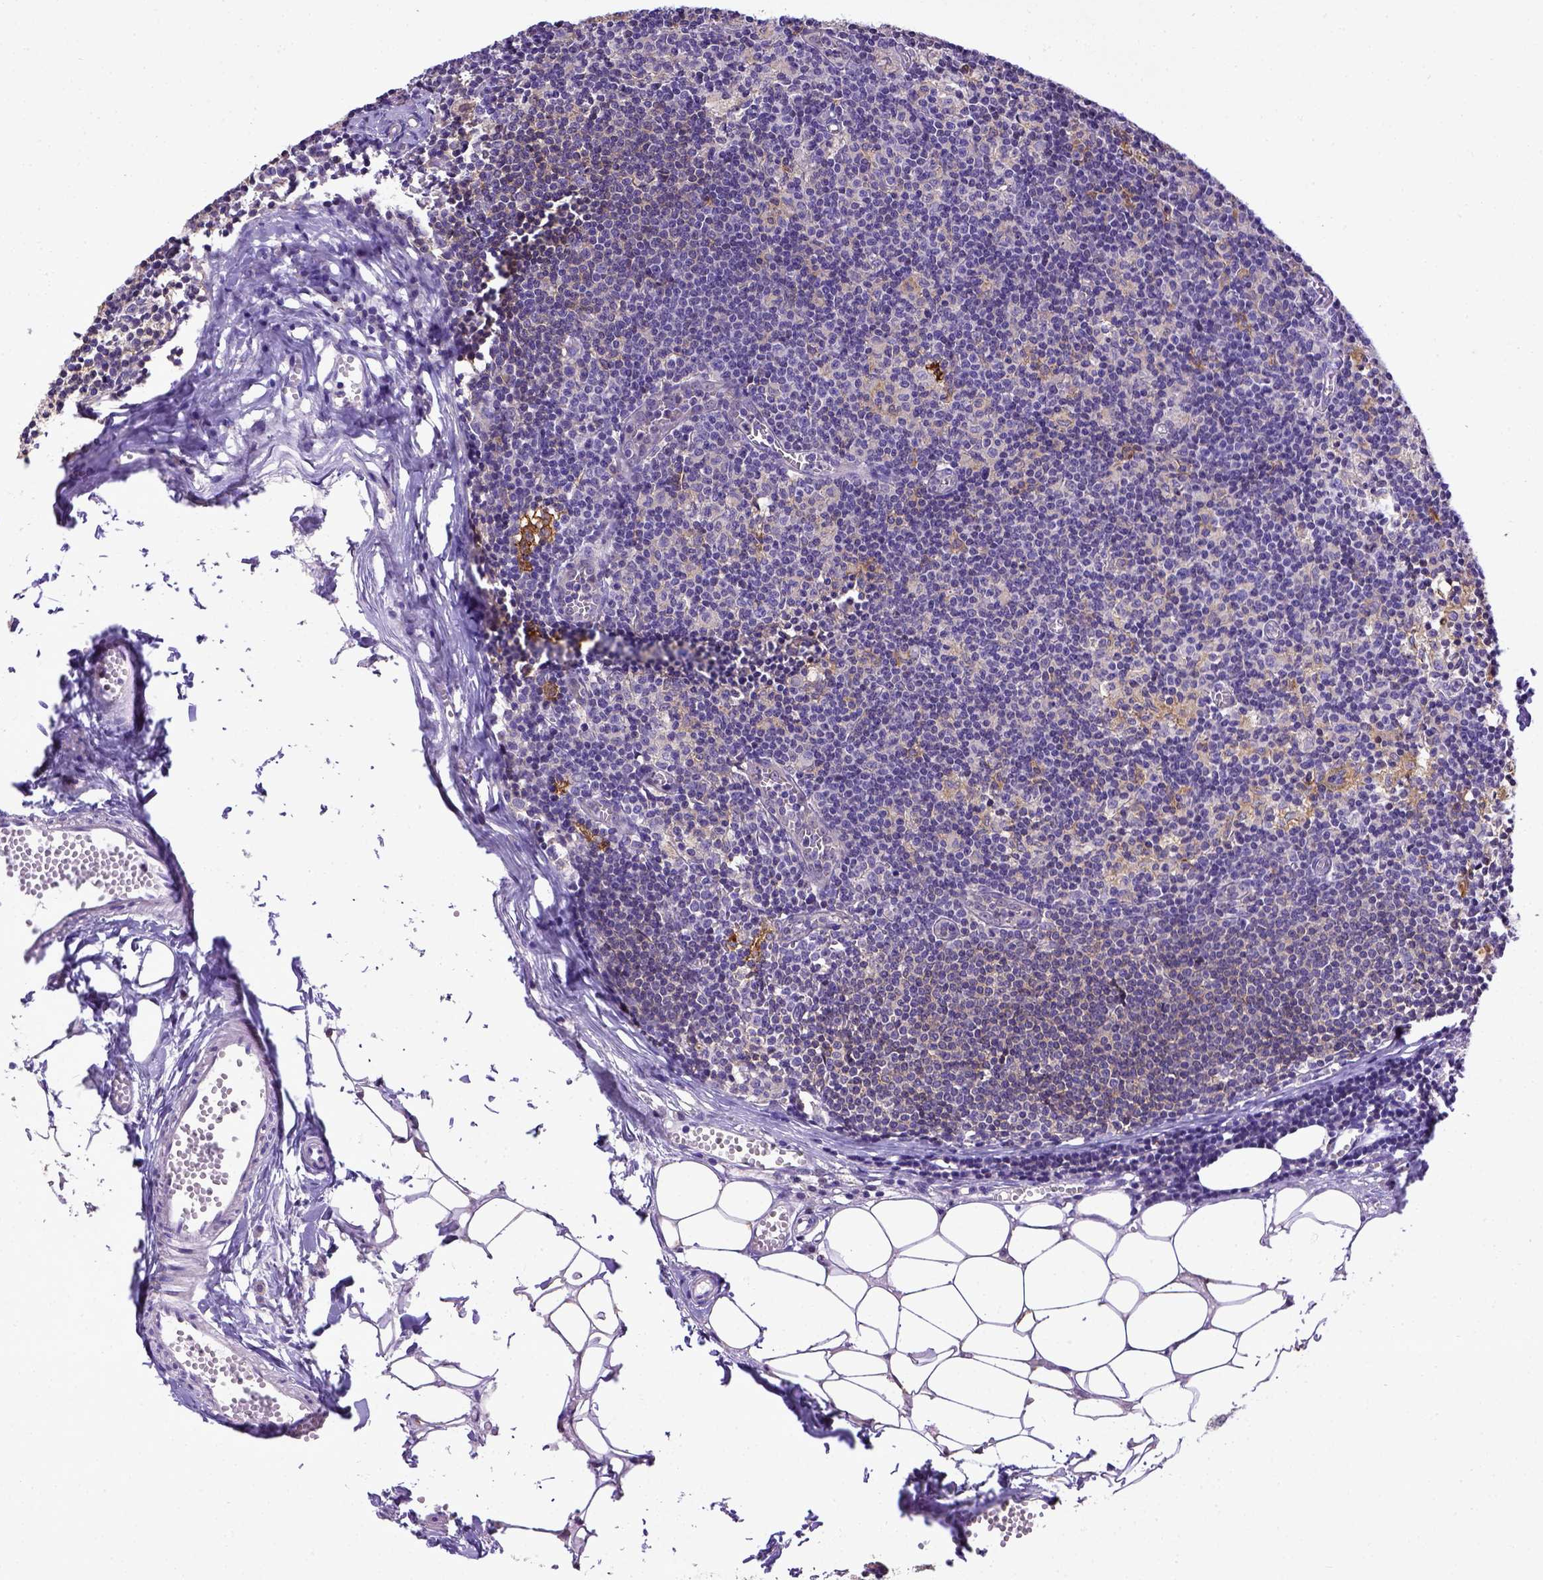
{"staining": {"intensity": "moderate", "quantity": "25%-75%", "location": "cytoplasmic/membranous"}, "tissue": "lymph node", "cell_type": "Germinal center cells", "image_type": "normal", "snomed": [{"axis": "morphology", "description": "Normal tissue, NOS"}, {"axis": "topography", "description": "Lymph node"}], "caption": "Unremarkable lymph node shows moderate cytoplasmic/membranous positivity in approximately 25%-75% of germinal center cells The protein is stained brown, and the nuclei are stained in blue (DAB (3,3'-diaminobenzidine) IHC with brightfield microscopy, high magnification)..", "gene": "CD40", "patient": {"sex": "female", "age": 52}}